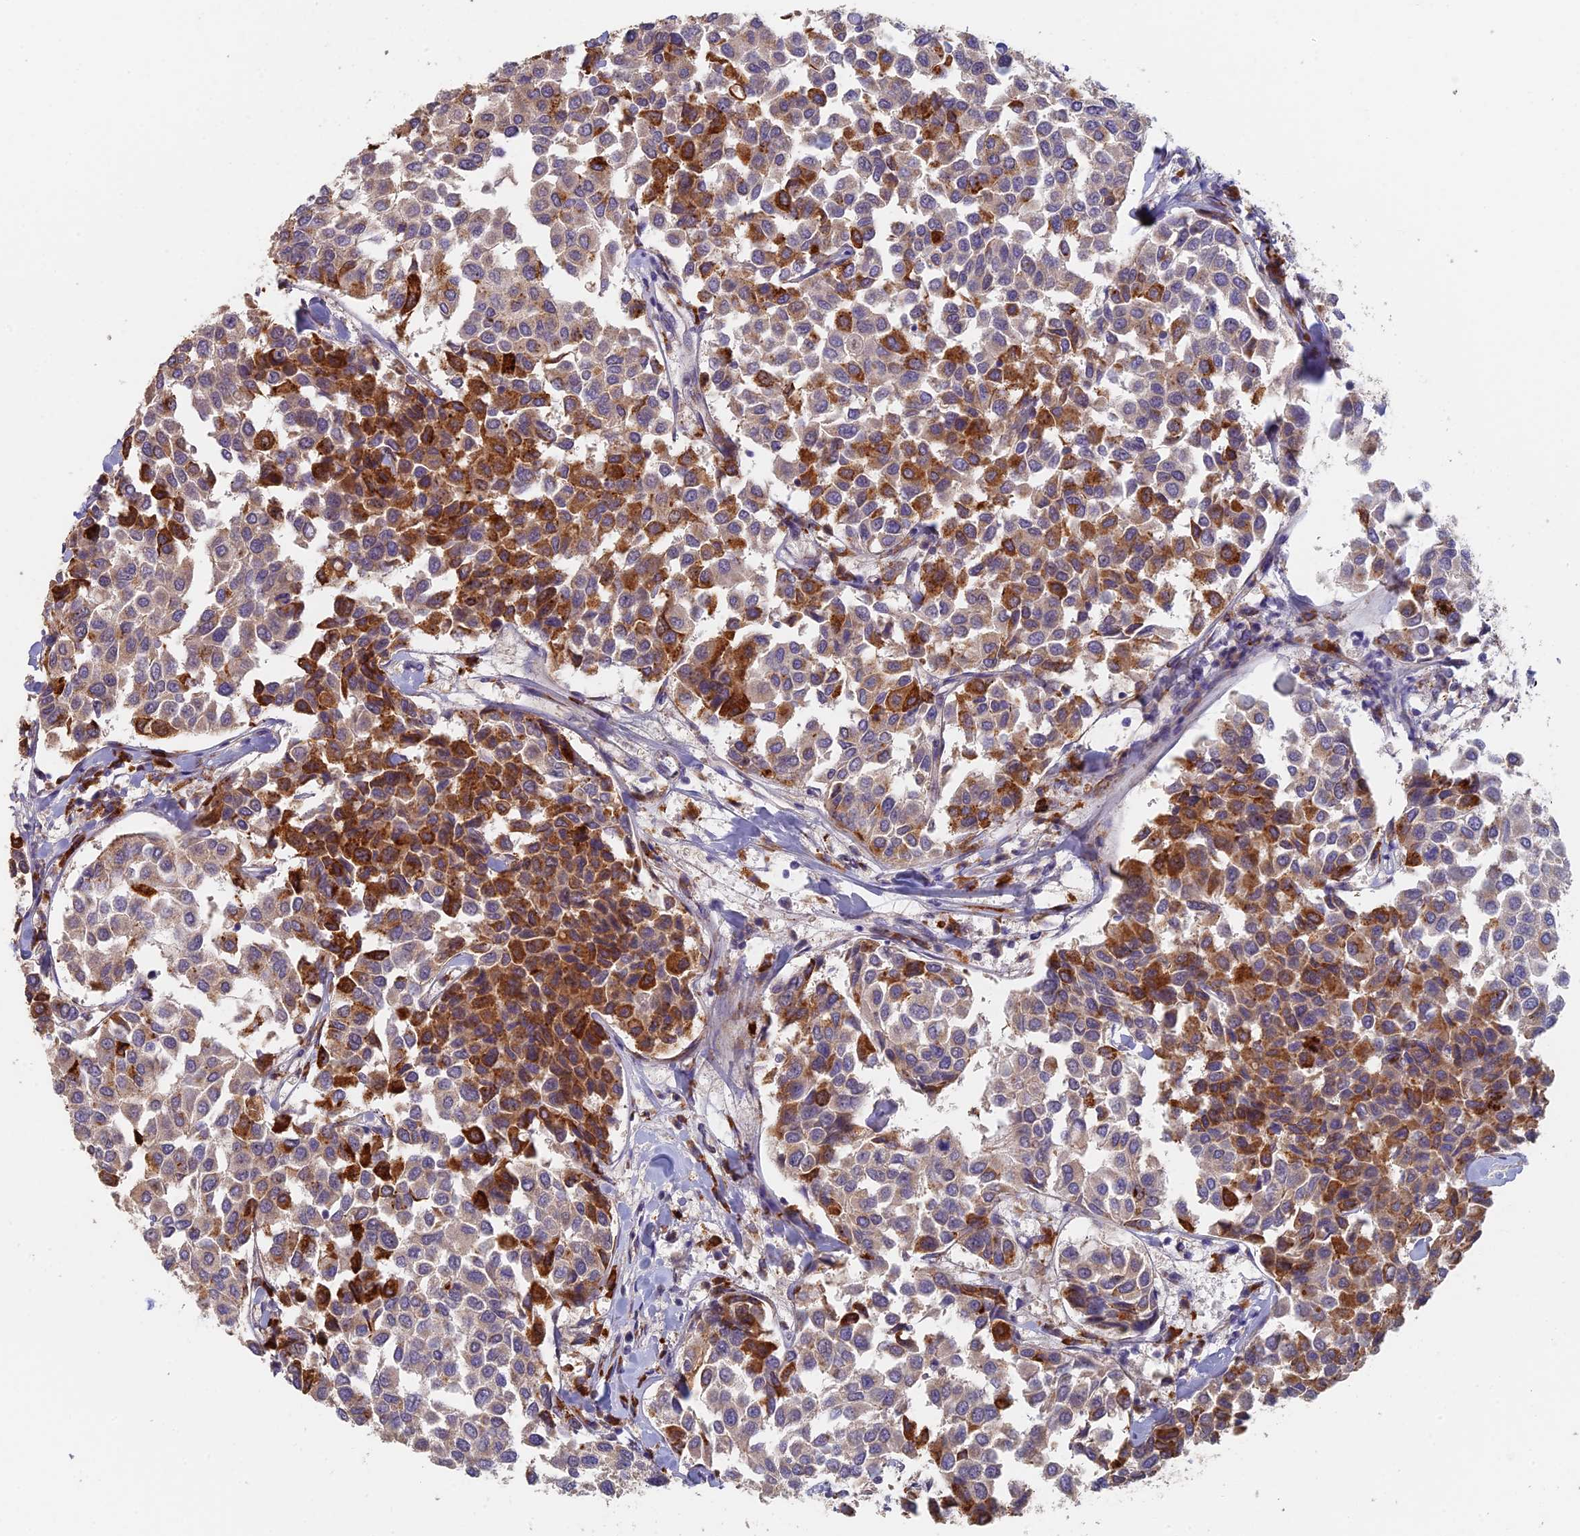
{"staining": {"intensity": "moderate", "quantity": "<25%", "location": "cytoplasmic/membranous"}, "tissue": "breast cancer", "cell_type": "Tumor cells", "image_type": "cancer", "snomed": [{"axis": "morphology", "description": "Duct carcinoma"}, {"axis": "topography", "description": "Breast"}], "caption": "Breast cancer (infiltrating ductal carcinoma) tissue displays moderate cytoplasmic/membranous positivity in approximately <25% of tumor cells, visualized by immunohistochemistry.", "gene": "GPATCH1", "patient": {"sex": "female", "age": 55}}